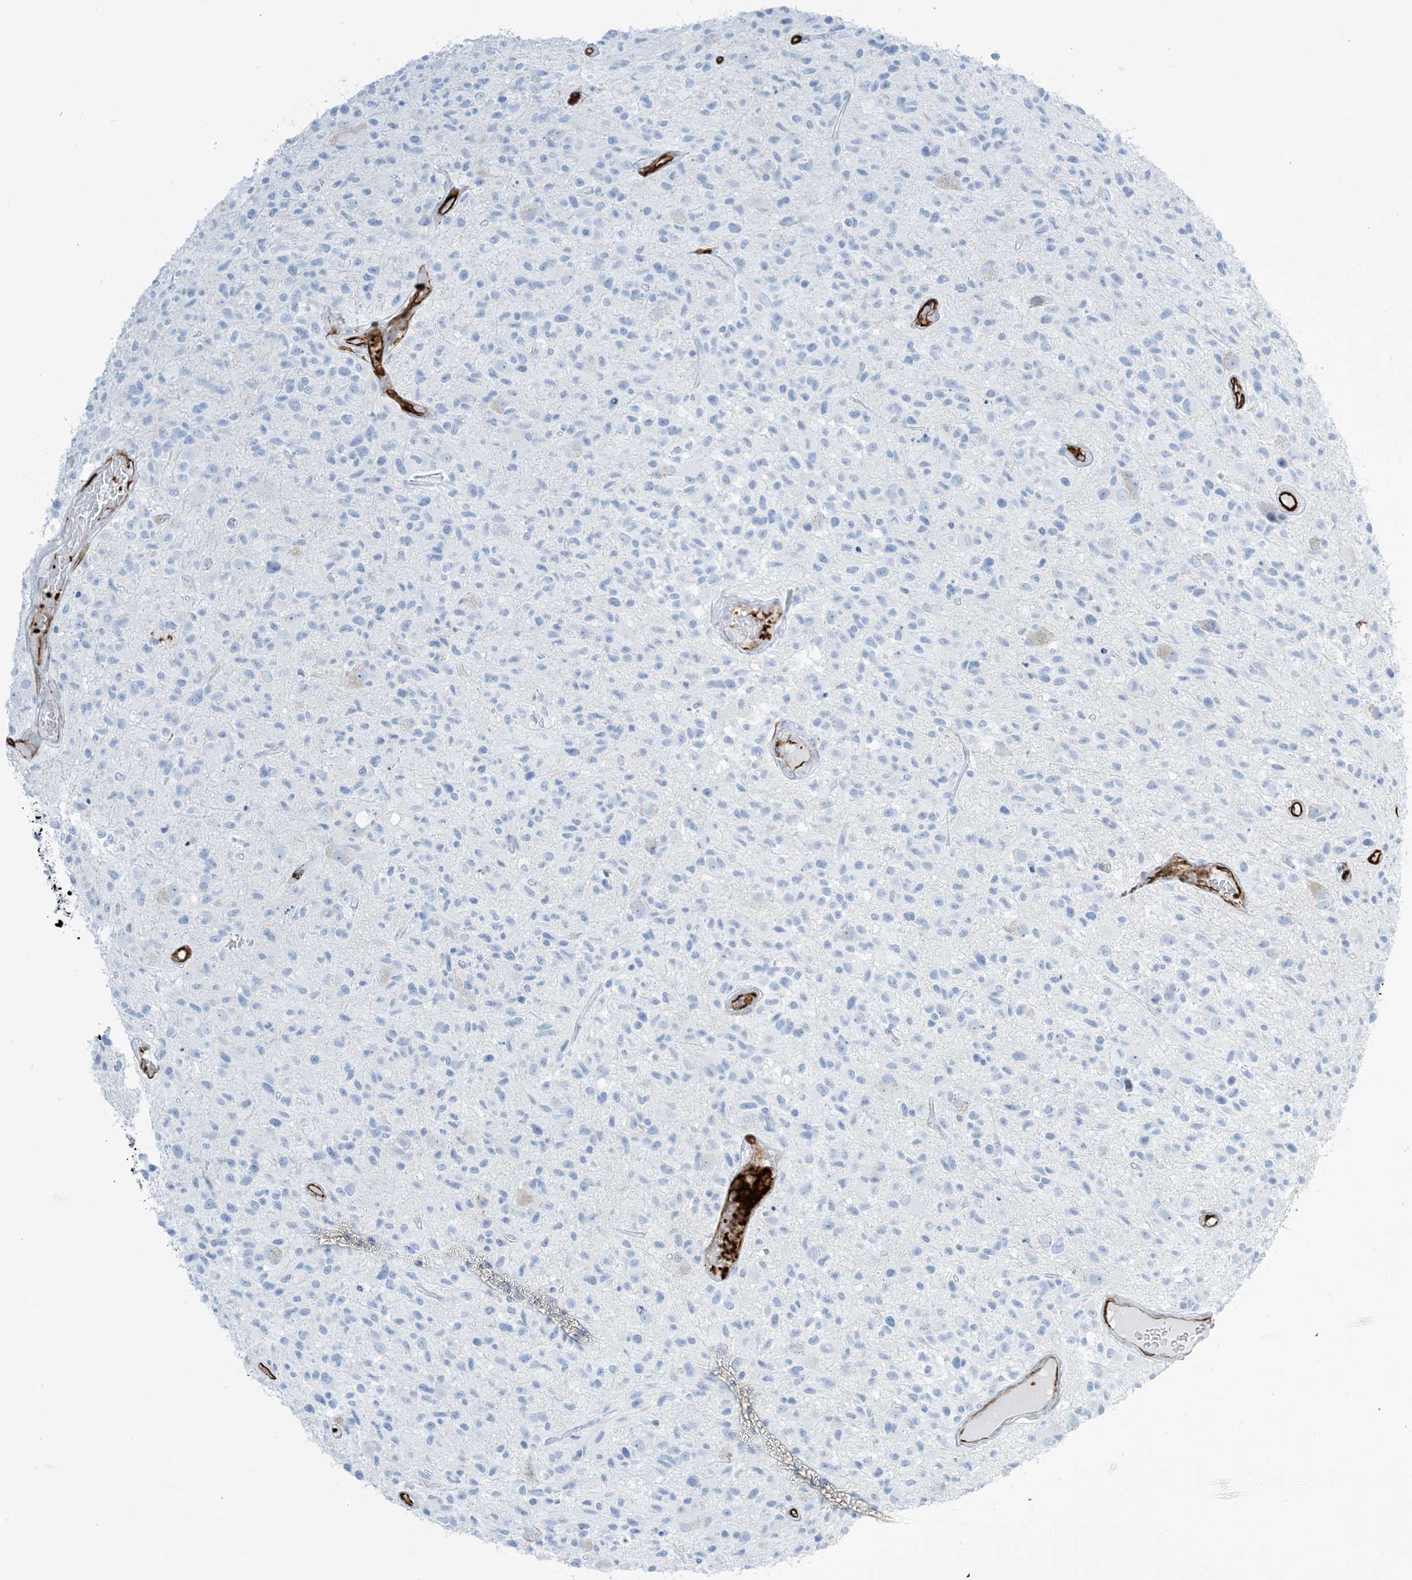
{"staining": {"intensity": "negative", "quantity": "none", "location": "none"}, "tissue": "glioma", "cell_type": "Tumor cells", "image_type": "cancer", "snomed": [{"axis": "morphology", "description": "Glioma, malignant, High grade"}, {"axis": "morphology", "description": "Glioblastoma, NOS"}, {"axis": "topography", "description": "Brain"}], "caption": "Photomicrograph shows no protein expression in tumor cells of glioma tissue.", "gene": "EPS8L3", "patient": {"sex": "male", "age": 60}}